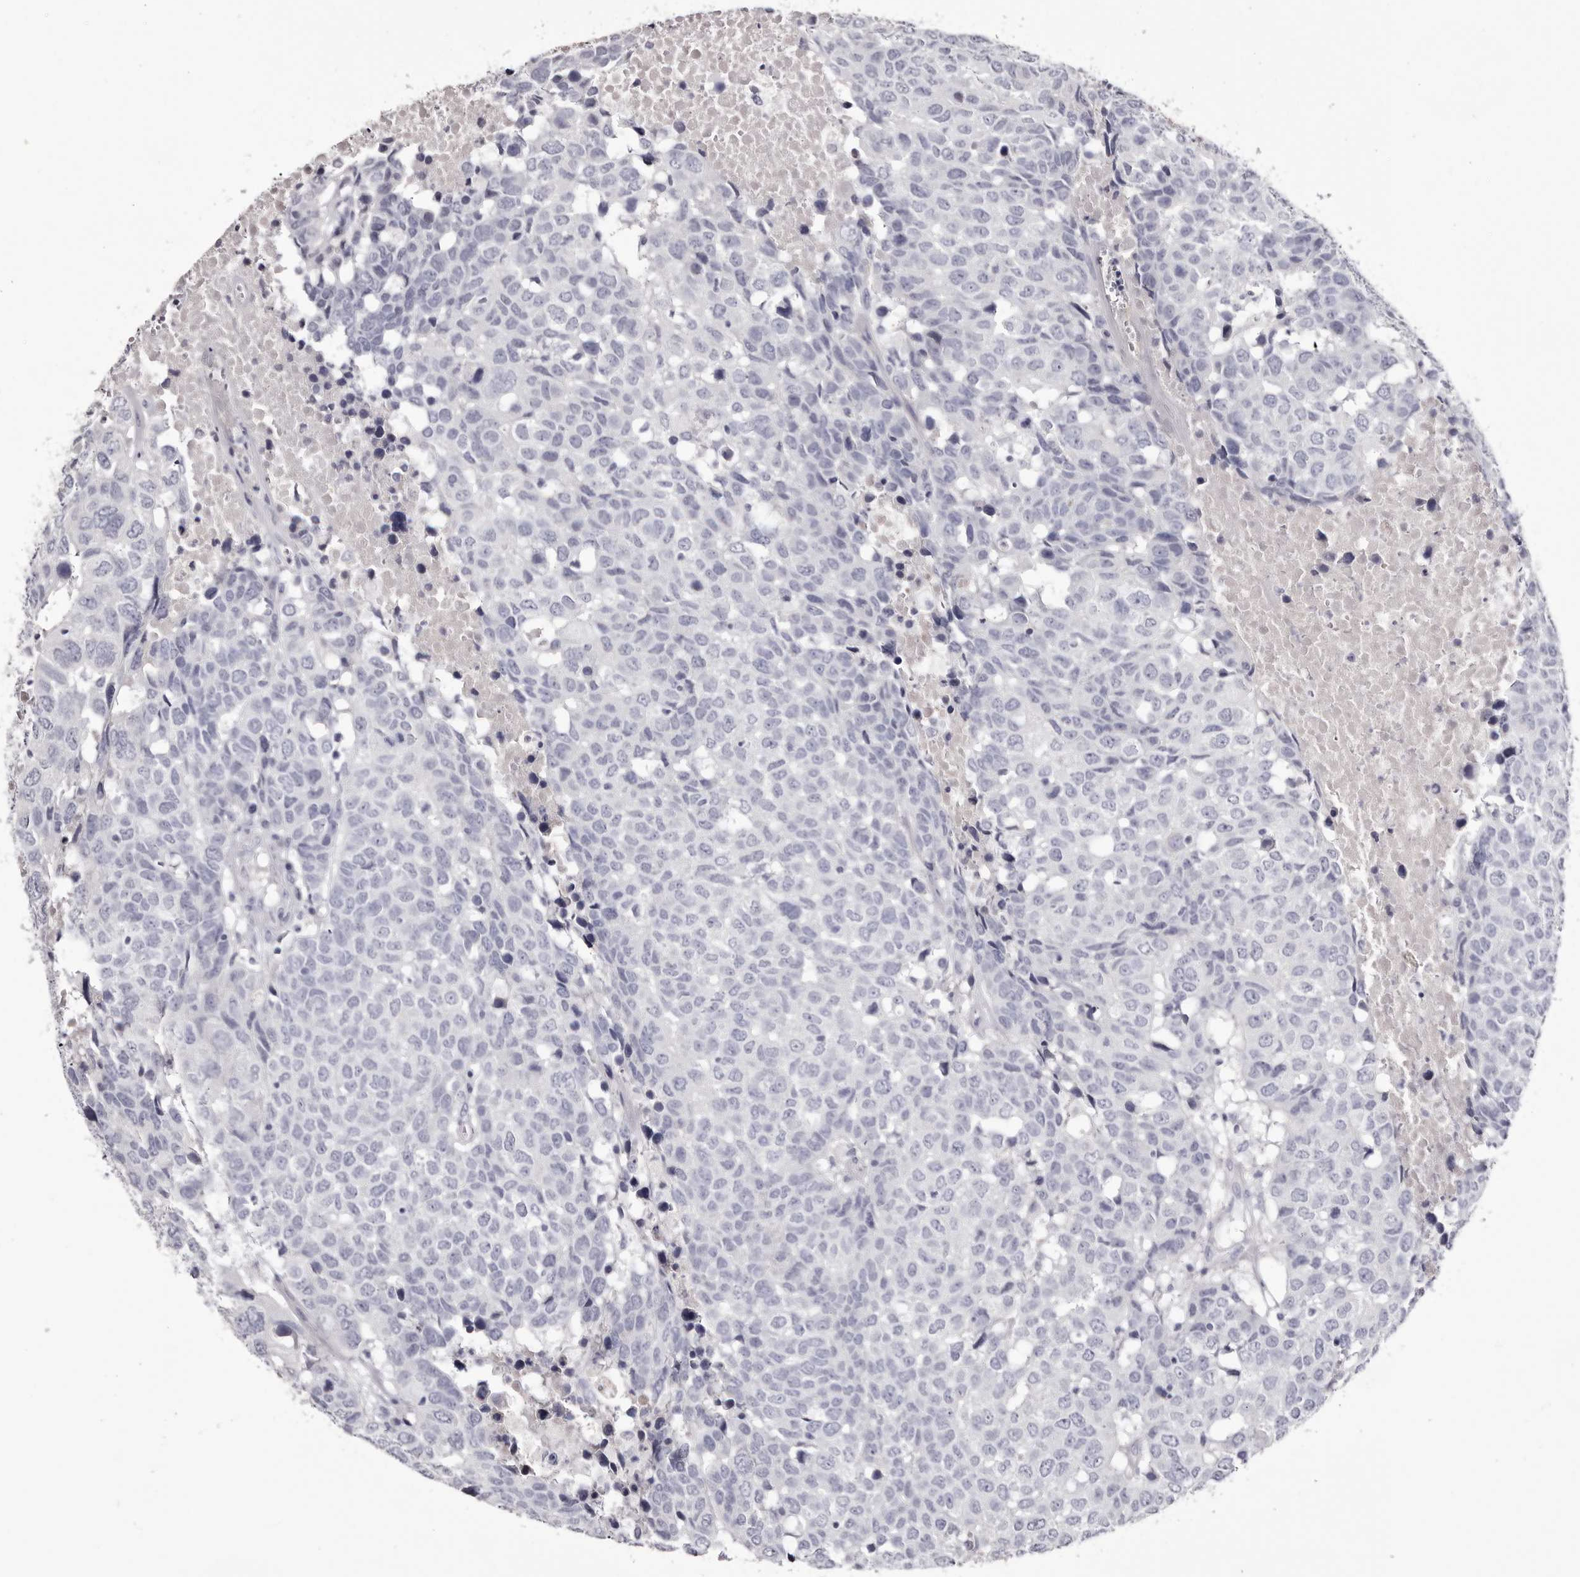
{"staining": {"intensity": "negative", "quantity": "none", "location": "none"}, "tissue": "head and neck cancer", "cell_type": "Tumor cells", "image_type": "cancer", "snomed": [{"axis": "morphology", "description": "Squamous cell carcinoma, NOS"}, {"axis": "topography", "description": "Head-Neck"}], "caption": "This is an immunohistochemistry photomicrograph of human head and neck squamous cell carcinoma. There is no positivity in tumor cells.", "gene": "CA6", "patient": {"sex": "male", "age": 66}}